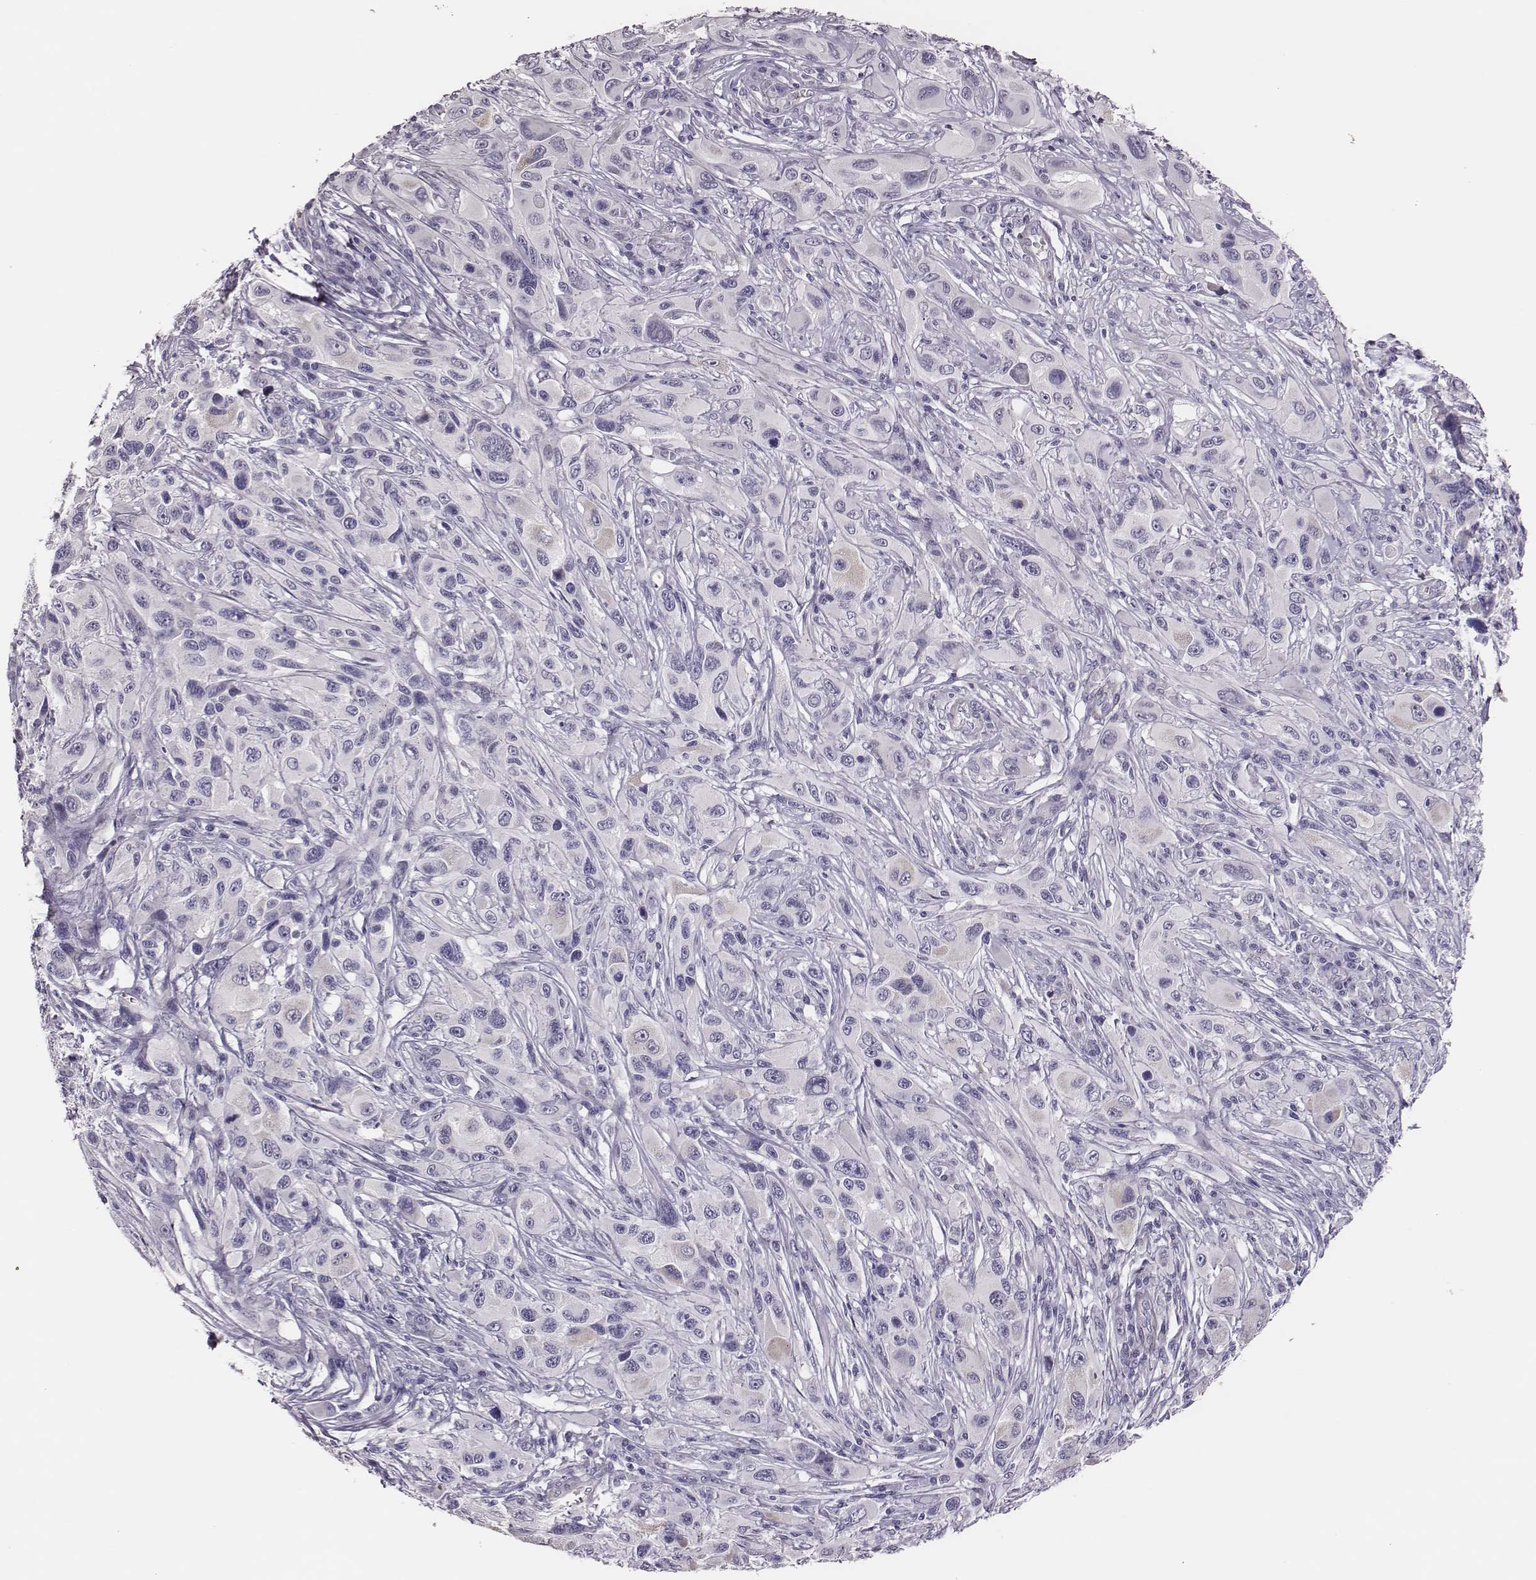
{"staining": {"intensity": "negative", "quantity": "none", "location": "none"}, "tissue": "melanoma", "cell_type": "Tumor cells", "image_type": "cancer", "snomed": [{"axis": "morphology", "description": "Malignant melanoma, NOS"}, {"axis": "topography", "description": "Skin"}], "caption": "This micrograph is of melanoma stained with immunohistochemistry to label a protein in brown with the nuclei are counter-stained blue. There is no expression in tumor cells. (Brightfield microscopy of DAB (3,3'-diaminobenzidine) IHC at high magnification).", "gene": "SCML2", "patient": {"sex": "male", "age": 53}}